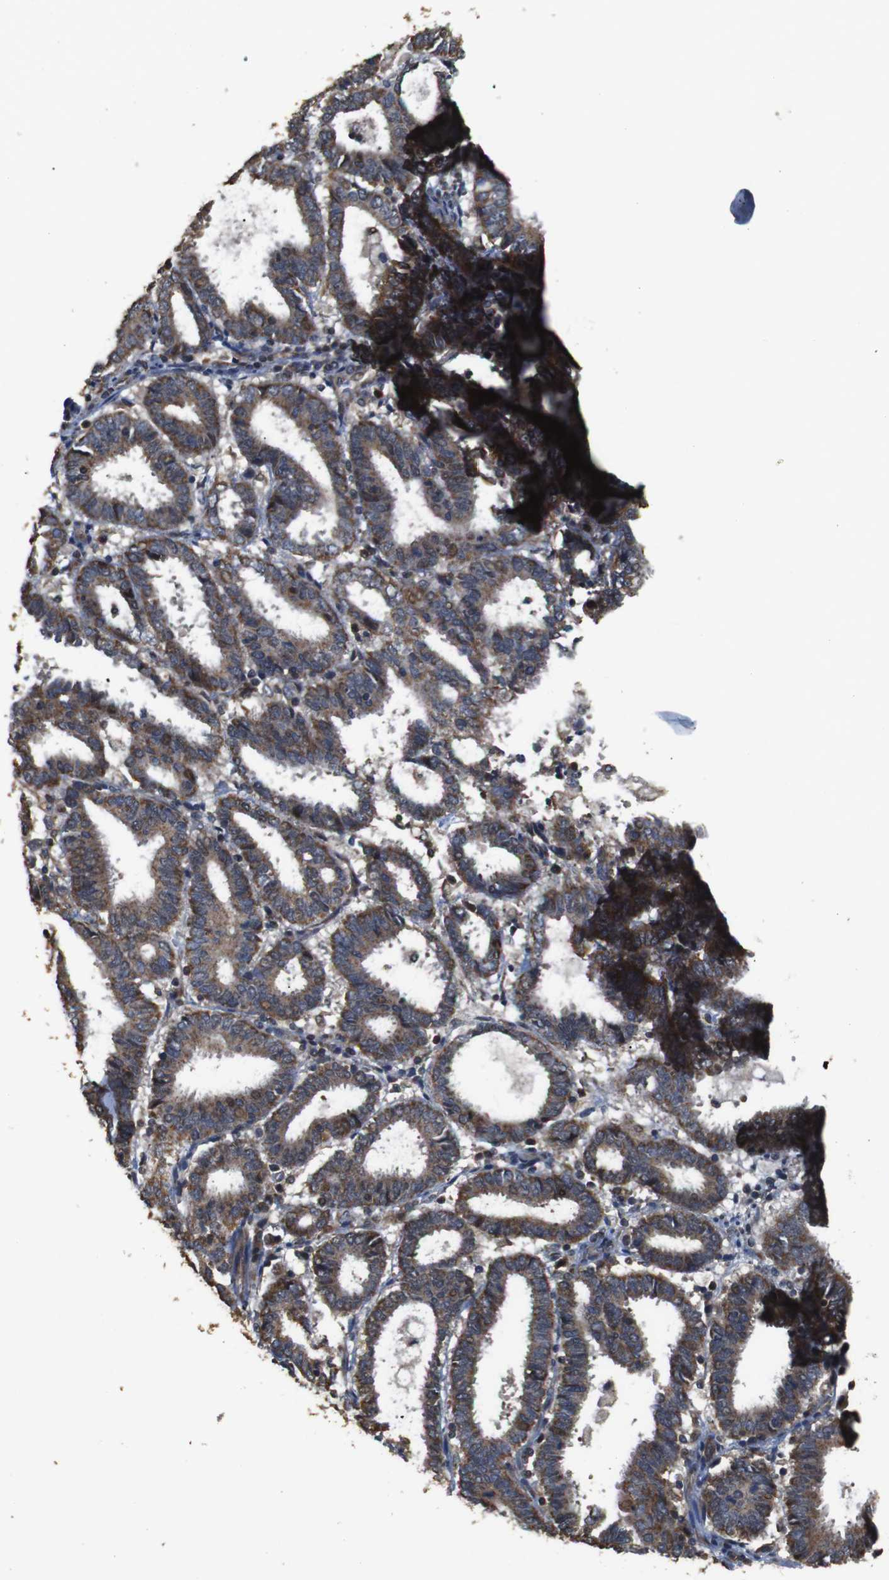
{"staining": {"intensity": "moderate", "quantity": ">75%", "location": "cytoplasmic/membranous"}, "tissue": "endometrial cancer", "cell_type": "Tumor cells", "image_type": "cancer", "snomed": [{"axis": "morphology", "description": "Adenocarcinoma, NOS"}, {"axis": "topography", "description": "Uterus"}], "caption": "Protein positivity by IHC displays moderate cytoplasmic/membranous expression in about >75% of tumor cells in endometrial adenocarcinoma.", "gene": "SNN", "patient": {"sex": "female", "age": 83}}